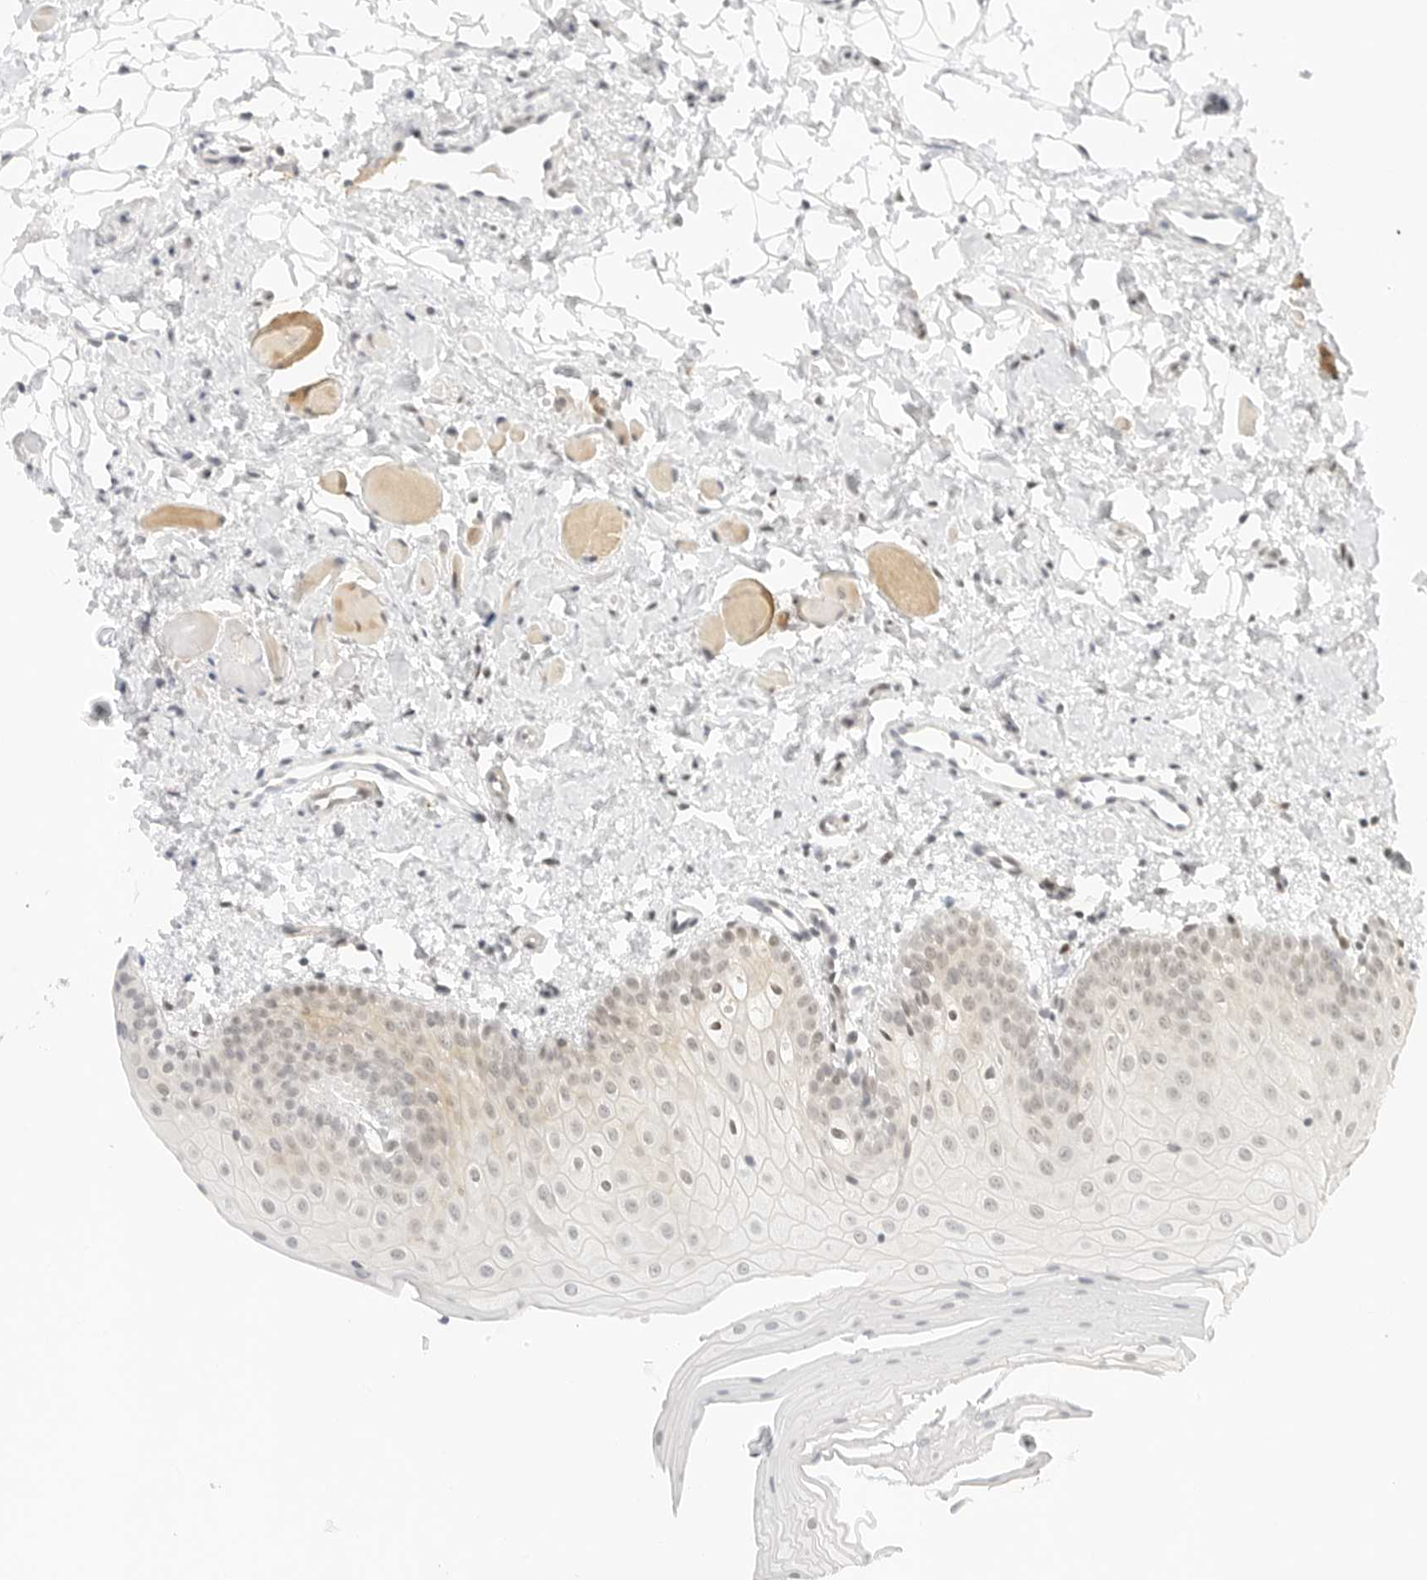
{"staining": {"intensity": "weak", "quantity": "25%-75%", "location": "nuclear"}, "tissue": "oral mucosa", "cell_type": "Squamous epithelial cells", "image_type": "normal", "snomed": [{"axis": "morphology", "description": "Normal tissue, NOS"}, {"axis": "topography", "description": "Oral tissue"}], "caption": "Immunohistochemical staining of benign oral mucosa reveals 25%-75% levels of weak nuclear protein staining in about 25%-75% of squamous epithelial cells. (DAB IHC with brightfield microscopy, high magnification).", "gene": "NEO1", "patient": {"sex": "male", "age": 28}}